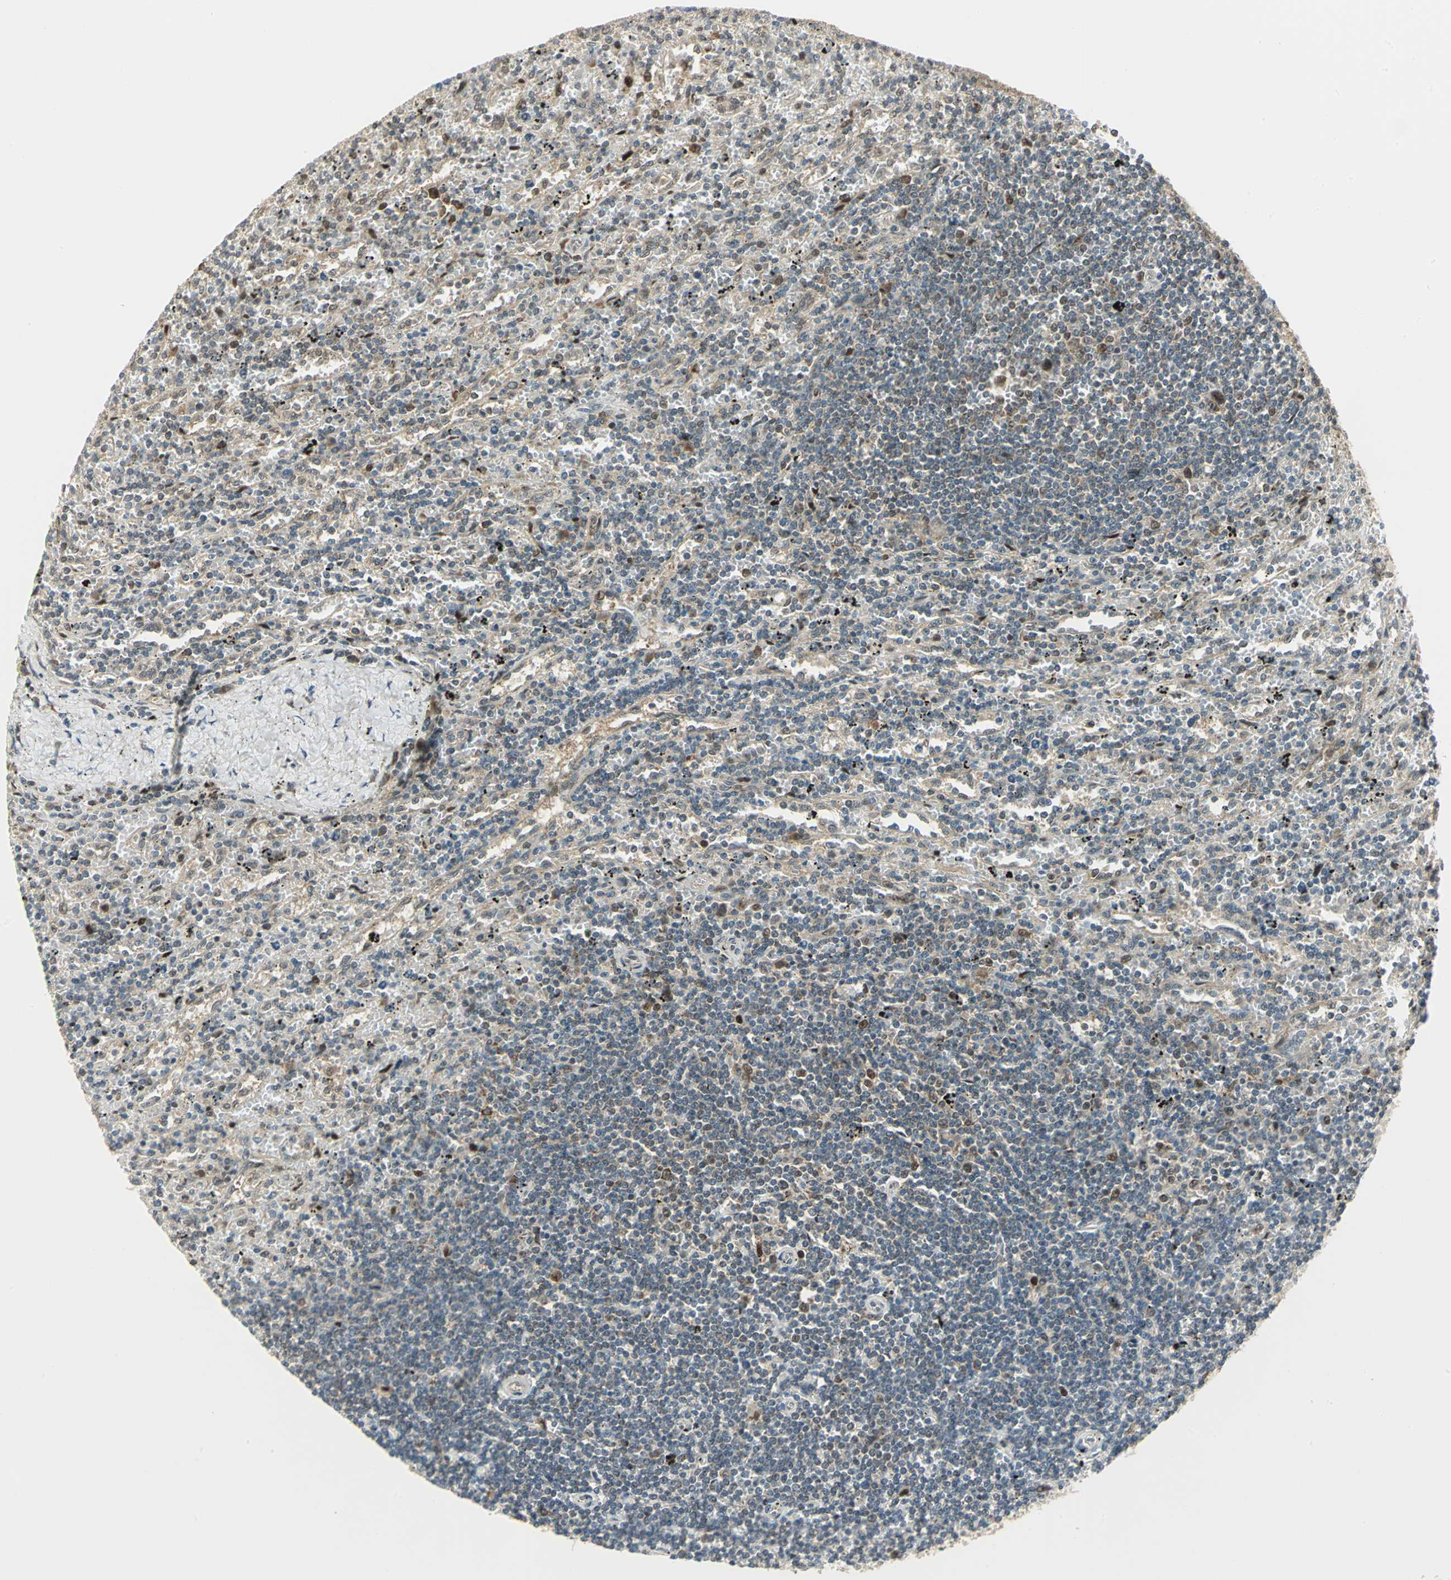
{"staining": {"intensity": "weak", "quantity": "25%-75%", "location": "cytoplasmic/membranous,nuclear"}, "tissue": "lymphoma", "cell_type": "Tumor cells", "image_type": "cancer", "snomed": [{"axis": "morphology", "description": "Malignant lymphoma, non-Hodgkin's type, Low grade"}, {"axis": "topography", "description": "Spleen"}], "caption": "This image exhibits low-grade malignant lymphoma, non-Hodgkin's type stained with immunohistochemistry to label a protein in brown. The cytoplasmic/membranous and nuclear of tumor cells show weak positivity for the protein. Nuclei are counter-stained blue.", "gene": "PSMC4", "patient": {"sex": "male", "age": 76}}